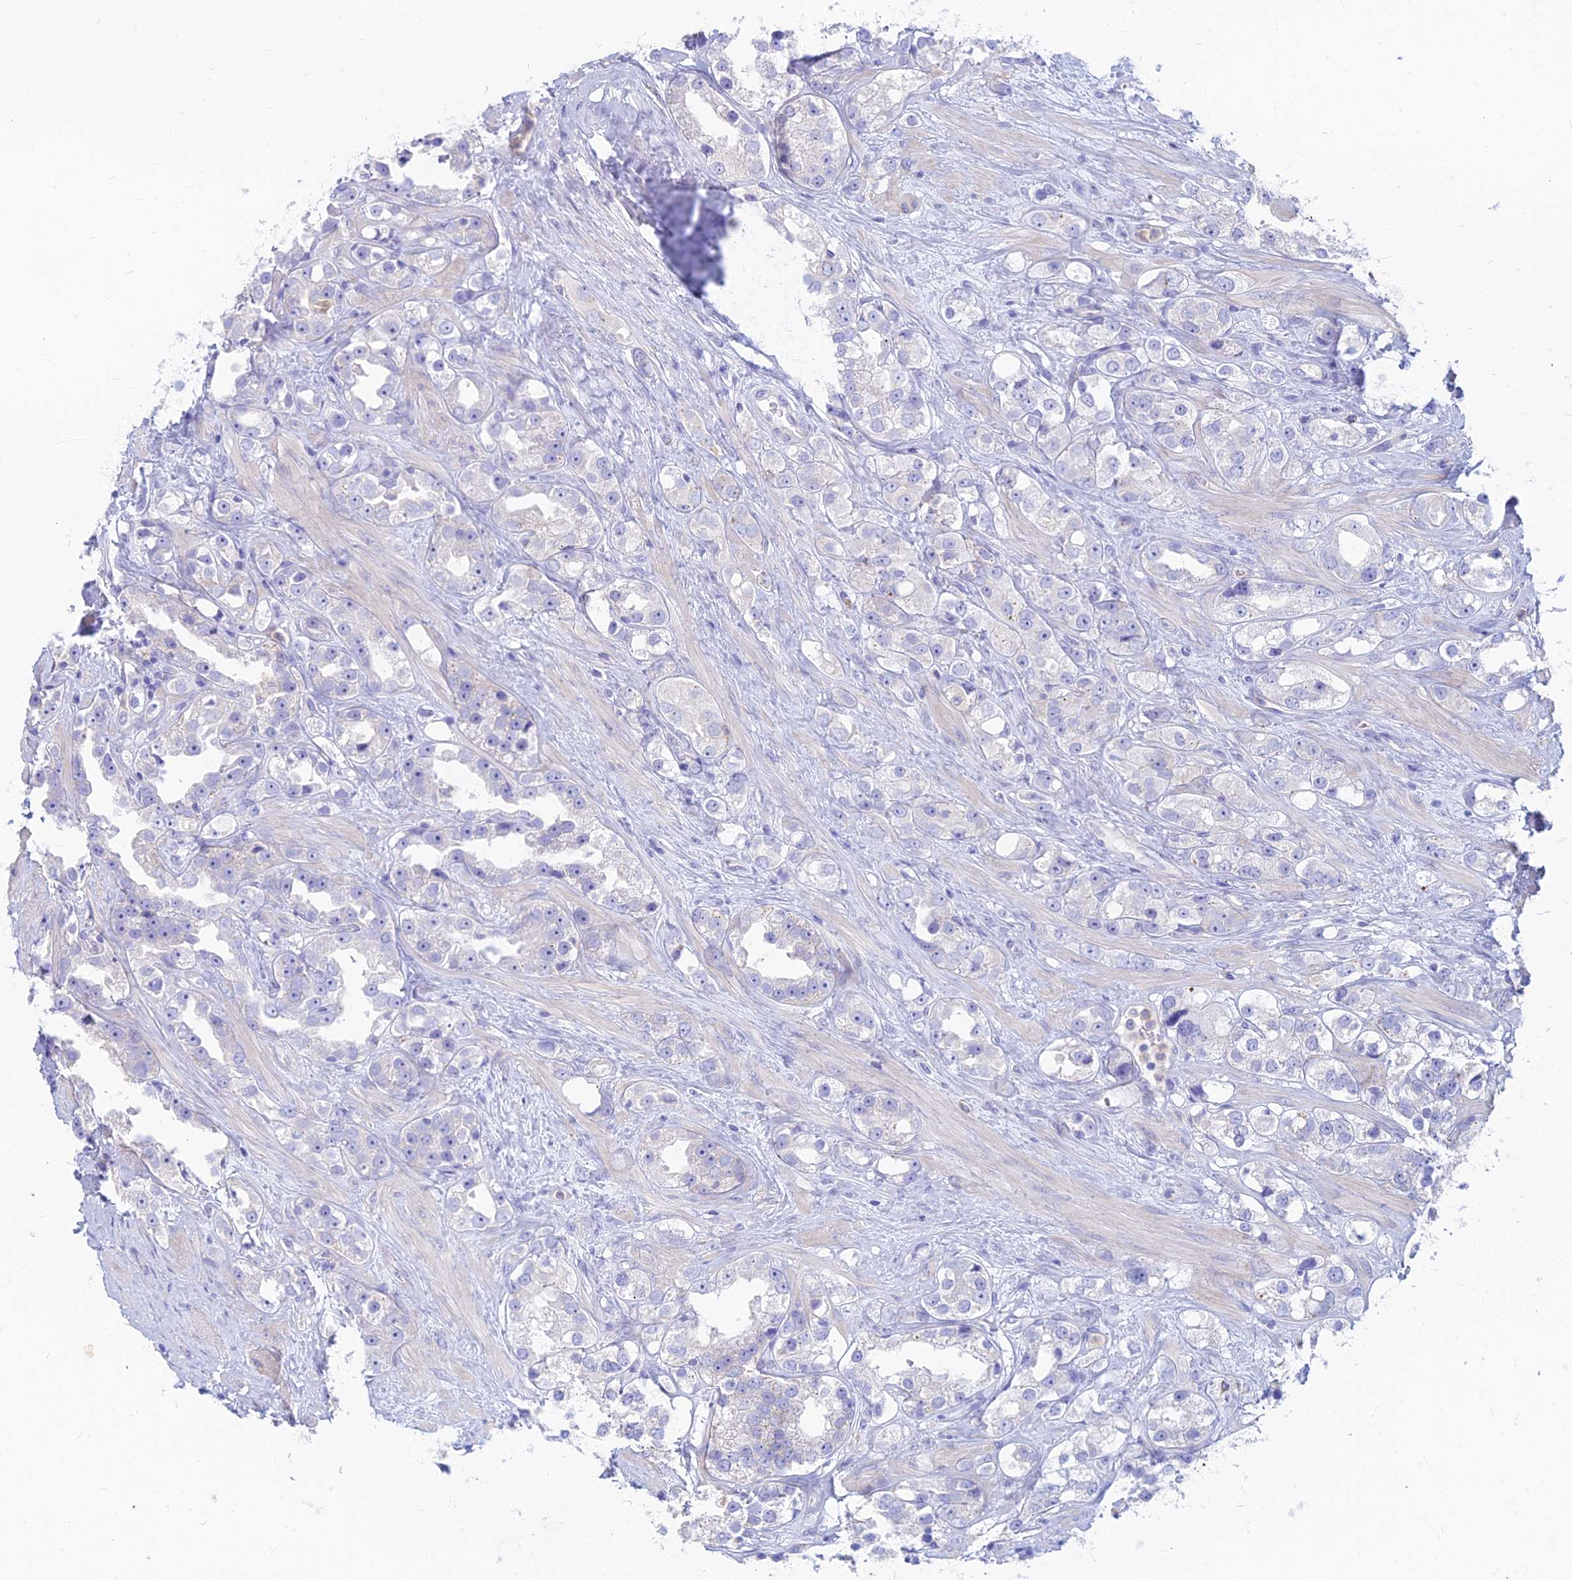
{"staining": {"intensity": "negative", "quantity": "none", "location": "none"}, "tissue": "prostate cancer", "cell_type": "Tumor cells", "image_type": "cancer", "snomed": [{"axis": "morphology", "description": "Adenocarcinoma, NOS"}, {"axis": "topography", "description": "Prostate"}], "caption": "A photomicrograph of adenocarcinoma (prostate) stained for a protein exhibits no brown staining in tumor cells.", "gene": "STRN4", "patient": {"sex": "male", "age": 79}}